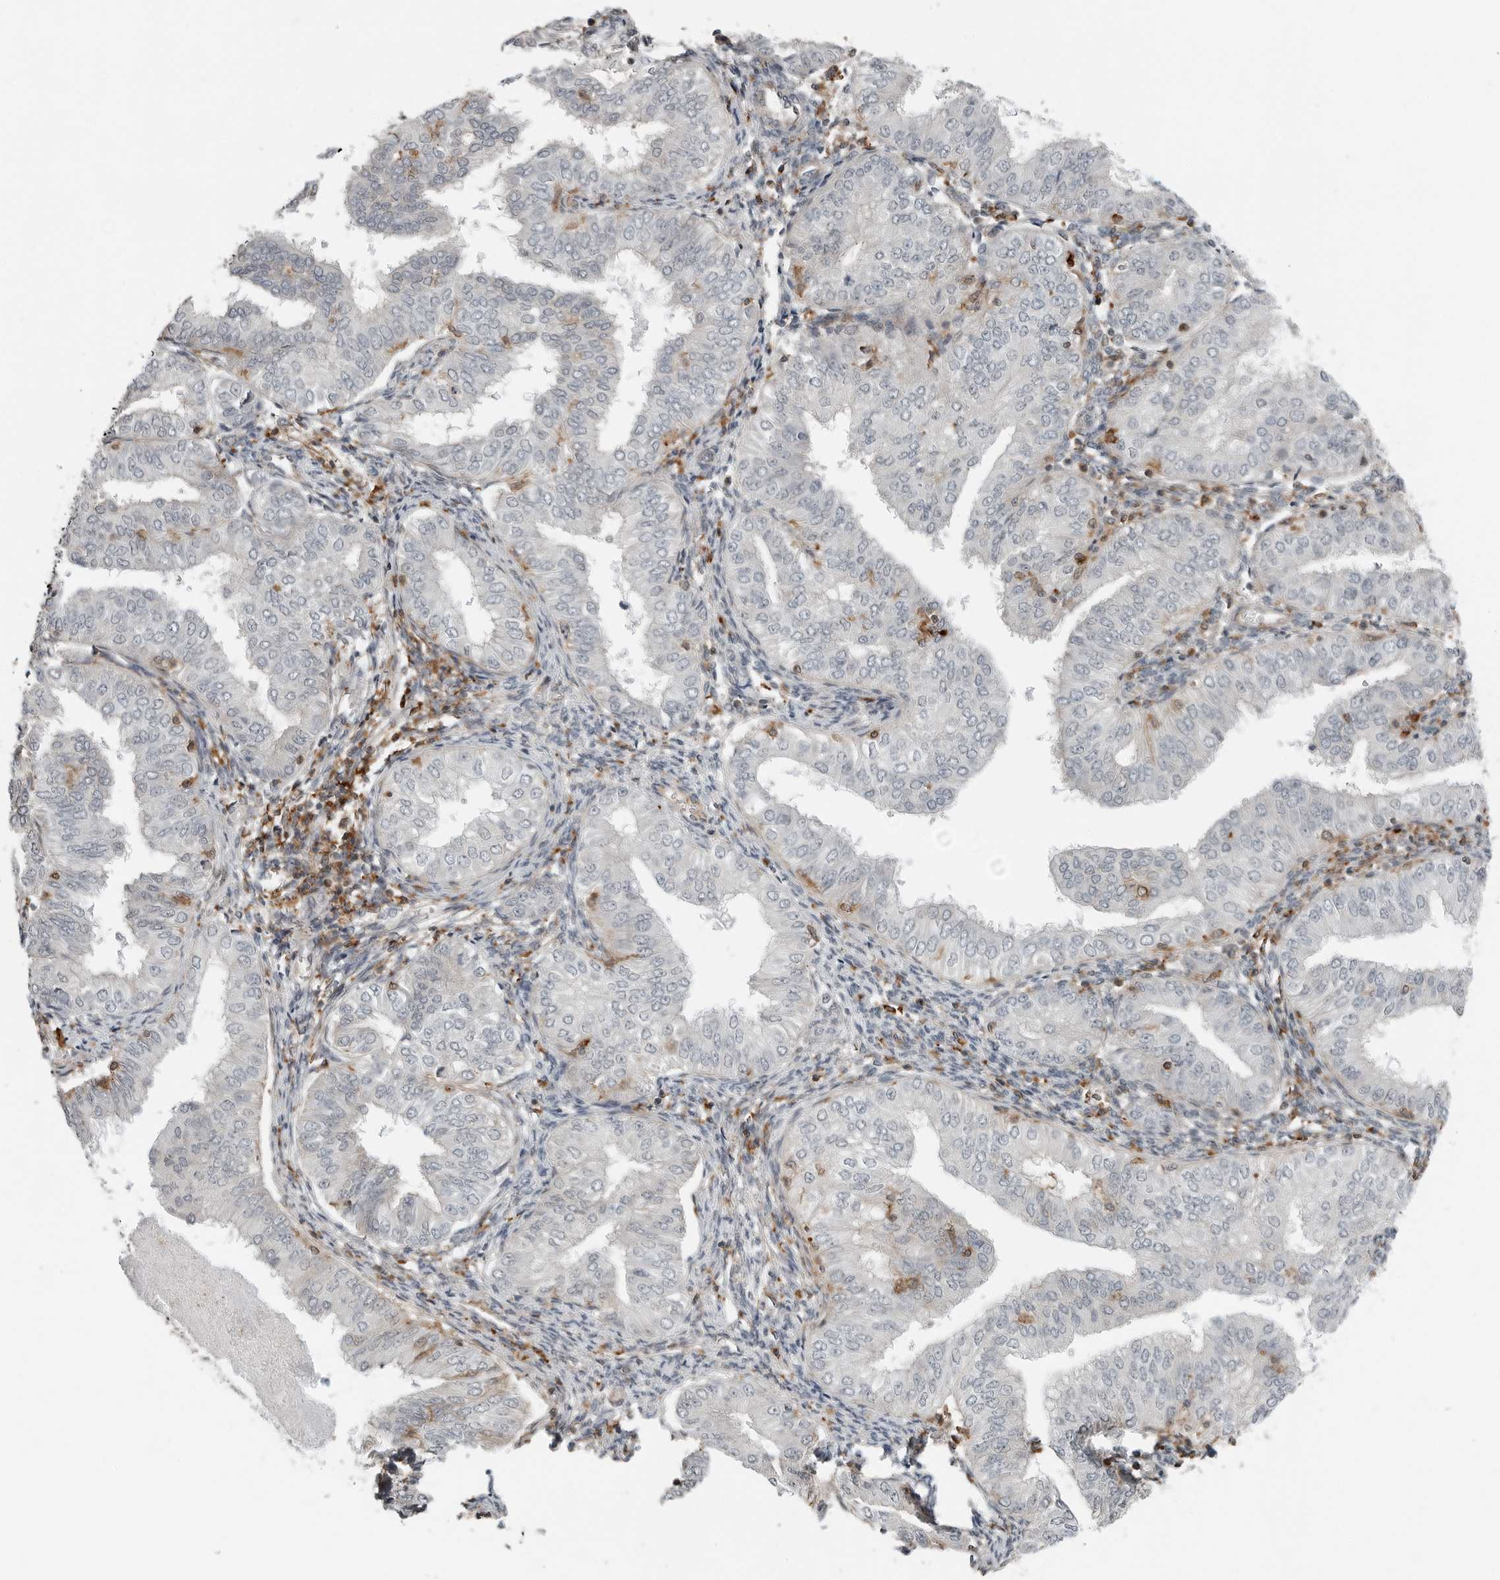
{"staining": {"intensity": "negative", "quantity": "none", "location": "none"}, "tissue": "endometrial cancer", "cell_type": "Tumor cells", "image_type": "cancer", "snomed": [{"axis": "morphology", "description": "Normal tissue, NOS"}, {"axis": "morphology", "description": "Adenocarcinoma, NOS"}, {"axis": "topography", "description": "Endometrium"}], "caption": "Endometrial cancer was stained to show a protein in brown. There is no significant expression in tumor cells. (DAB (3,3'-diaminobenzidine) immunohistochemistry, high magnification).", "gene": "LEFTY2", "patient": {"sex": "female", "age": 53}}